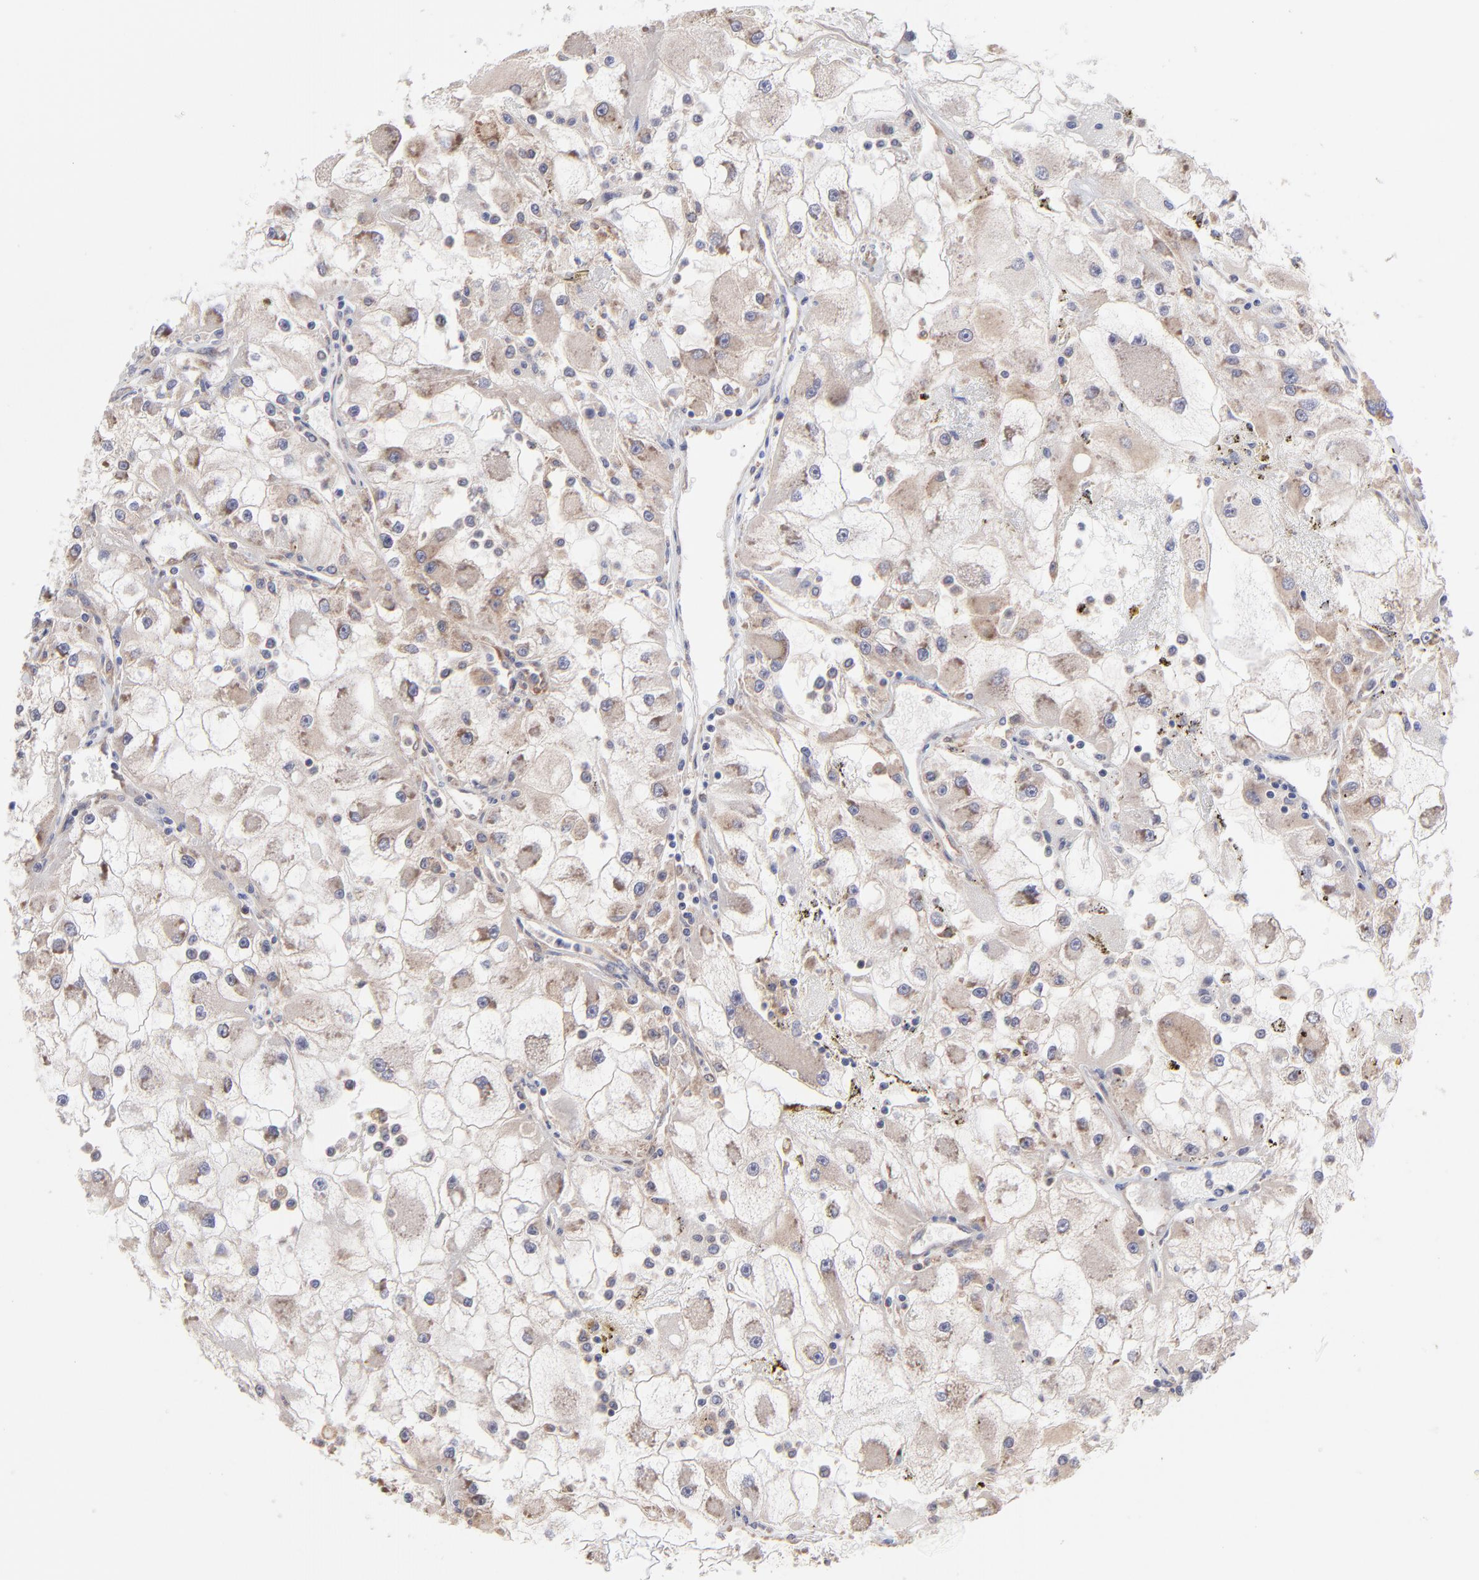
{"staining": {"intensity": "negative", "quantity": "none", "location": "none"}, "tissue": "renal cancer", "cell_type": "Tumor cells", "image_type": "cancer", "snomed": [{"axis": "morphology", "description": "Adenocarcinoma, NOS"}, {"axis": "topography", "description": "Kidney"}], "caption": "A high-resolution micrograph shows IHC staining of adenocarcinoma (renal), which displays no significant expression in tumor cells. Nuclei are stained in blue.", "gene": "GART", "patient": {"sex": "female", "age": 73}}